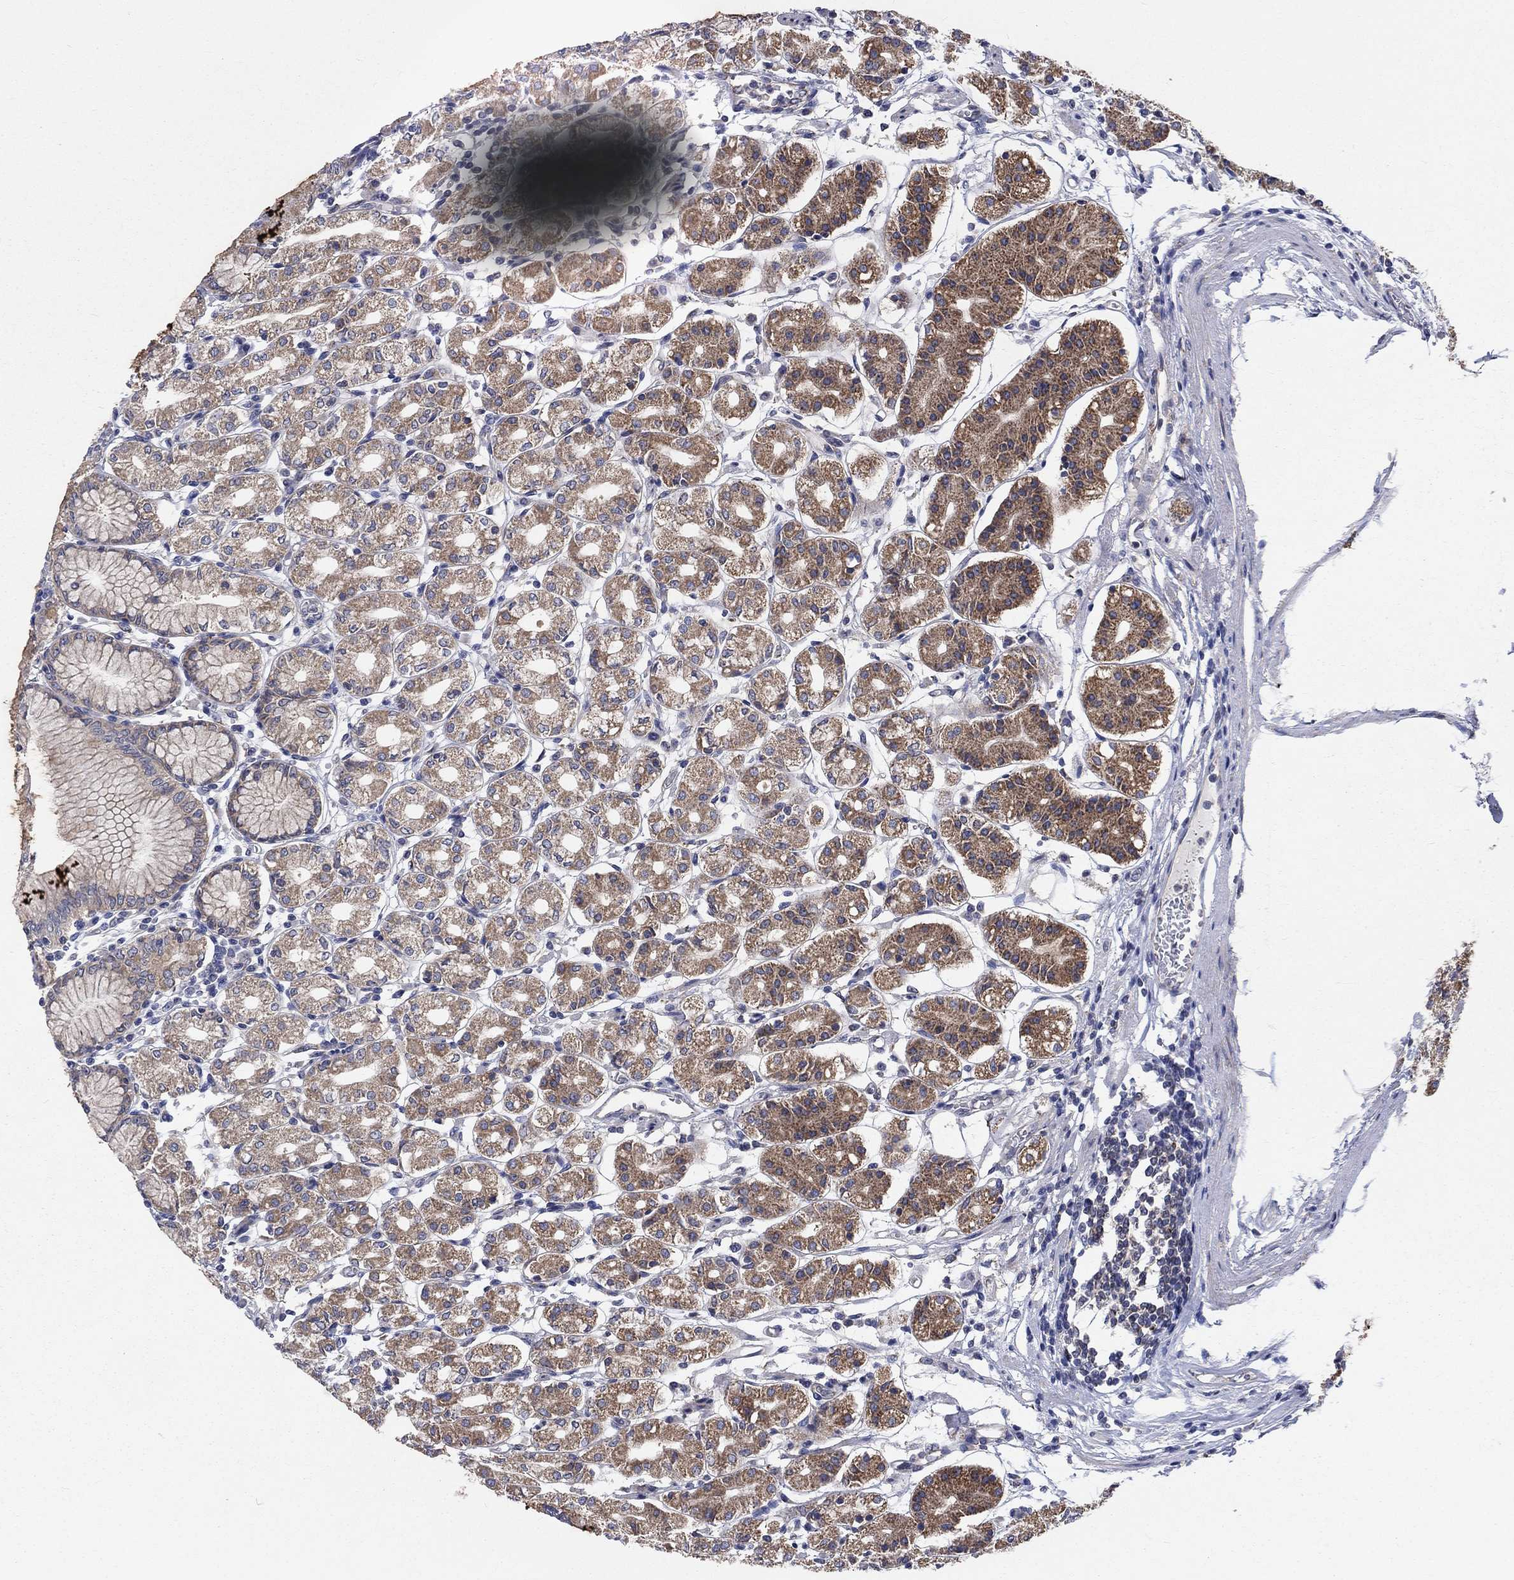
{"staining": {"intensity": "moderate", "quantity": "25%-75%", "location": "cytoplasmic/membranous"}, "tissue": "stomach", "cell_type": "Glandular cells", "image_type": "normal", "snomed": [{"axis": "morphology", "description": "Normal tissue, NOS"}, {"axis": "topography", "description": "Skeletal muscle"}, {"axis": "topography", "description": "Stomach"}], "caption": "Immunohistochemical staining of unremarkable human stomach exhibits 25%-75% levels of moderate cytoplasmic/membranous protein staining in approximately 25%-75% of glandular cells. The staining was performed using DAB (3,3'-diaminobenzidine) to visualize the protein expression in brown, while the nuclei were stained in blue with hematoxylin (Magnification: 20x).", "gene": "NME7", "patient": {"sex": "female", "age": 57}}